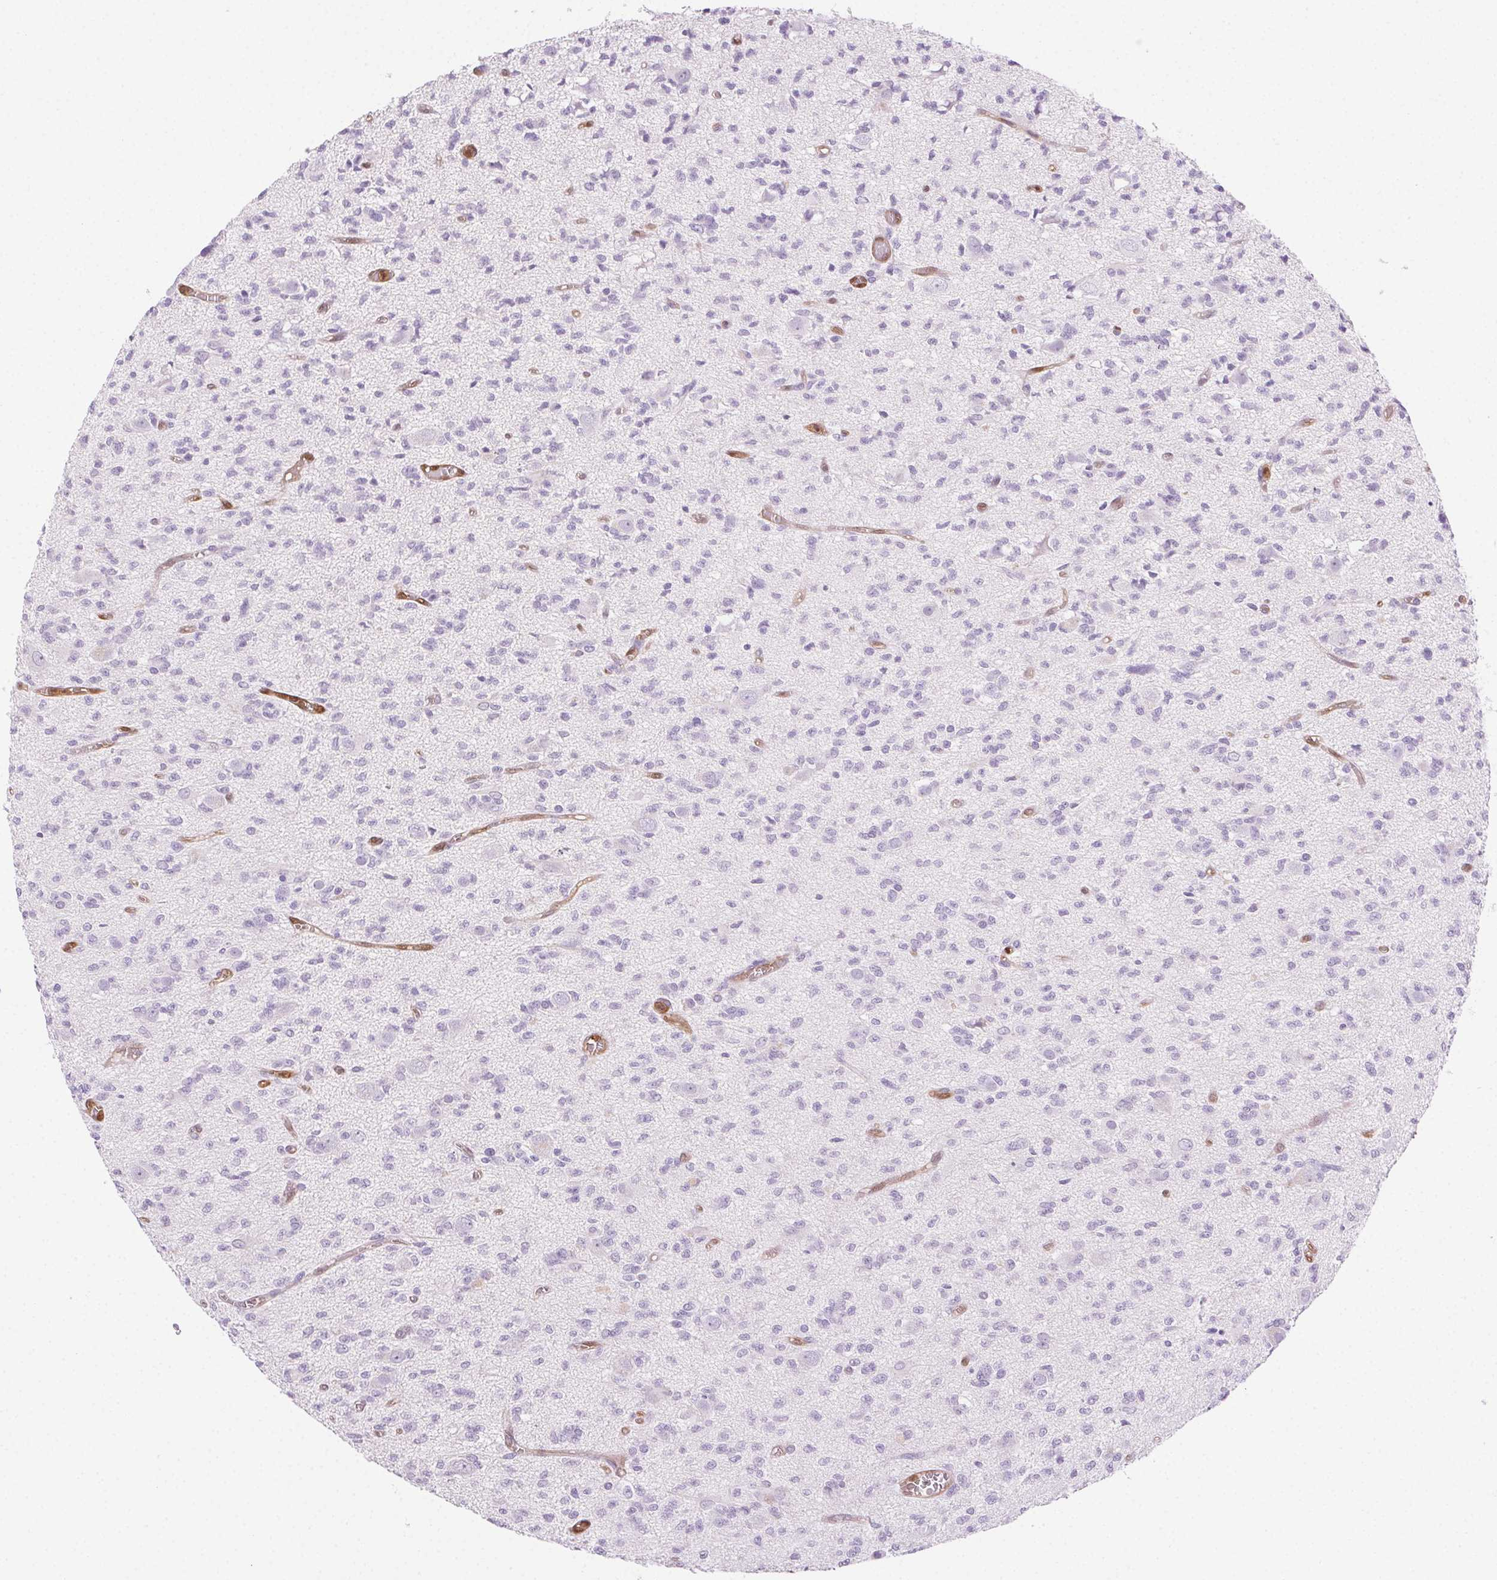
{"staining": {"intensity": "negative", "quantity": "none", "location": "none"}, "tissue": "glioma", "cell_type": "Tumor cells", "image_type": "cancer", "snomed": [{"axis": "morphology", "description": "Glioma, malignant, Low grade"}, {"axis": "topography", "description": "Brain"}], "caption": "The histopathology image displays no significant positivity in tumor cells of glioma.", "gene": "TMEM45A", "patient": {"sex": "male", "age": 64}}